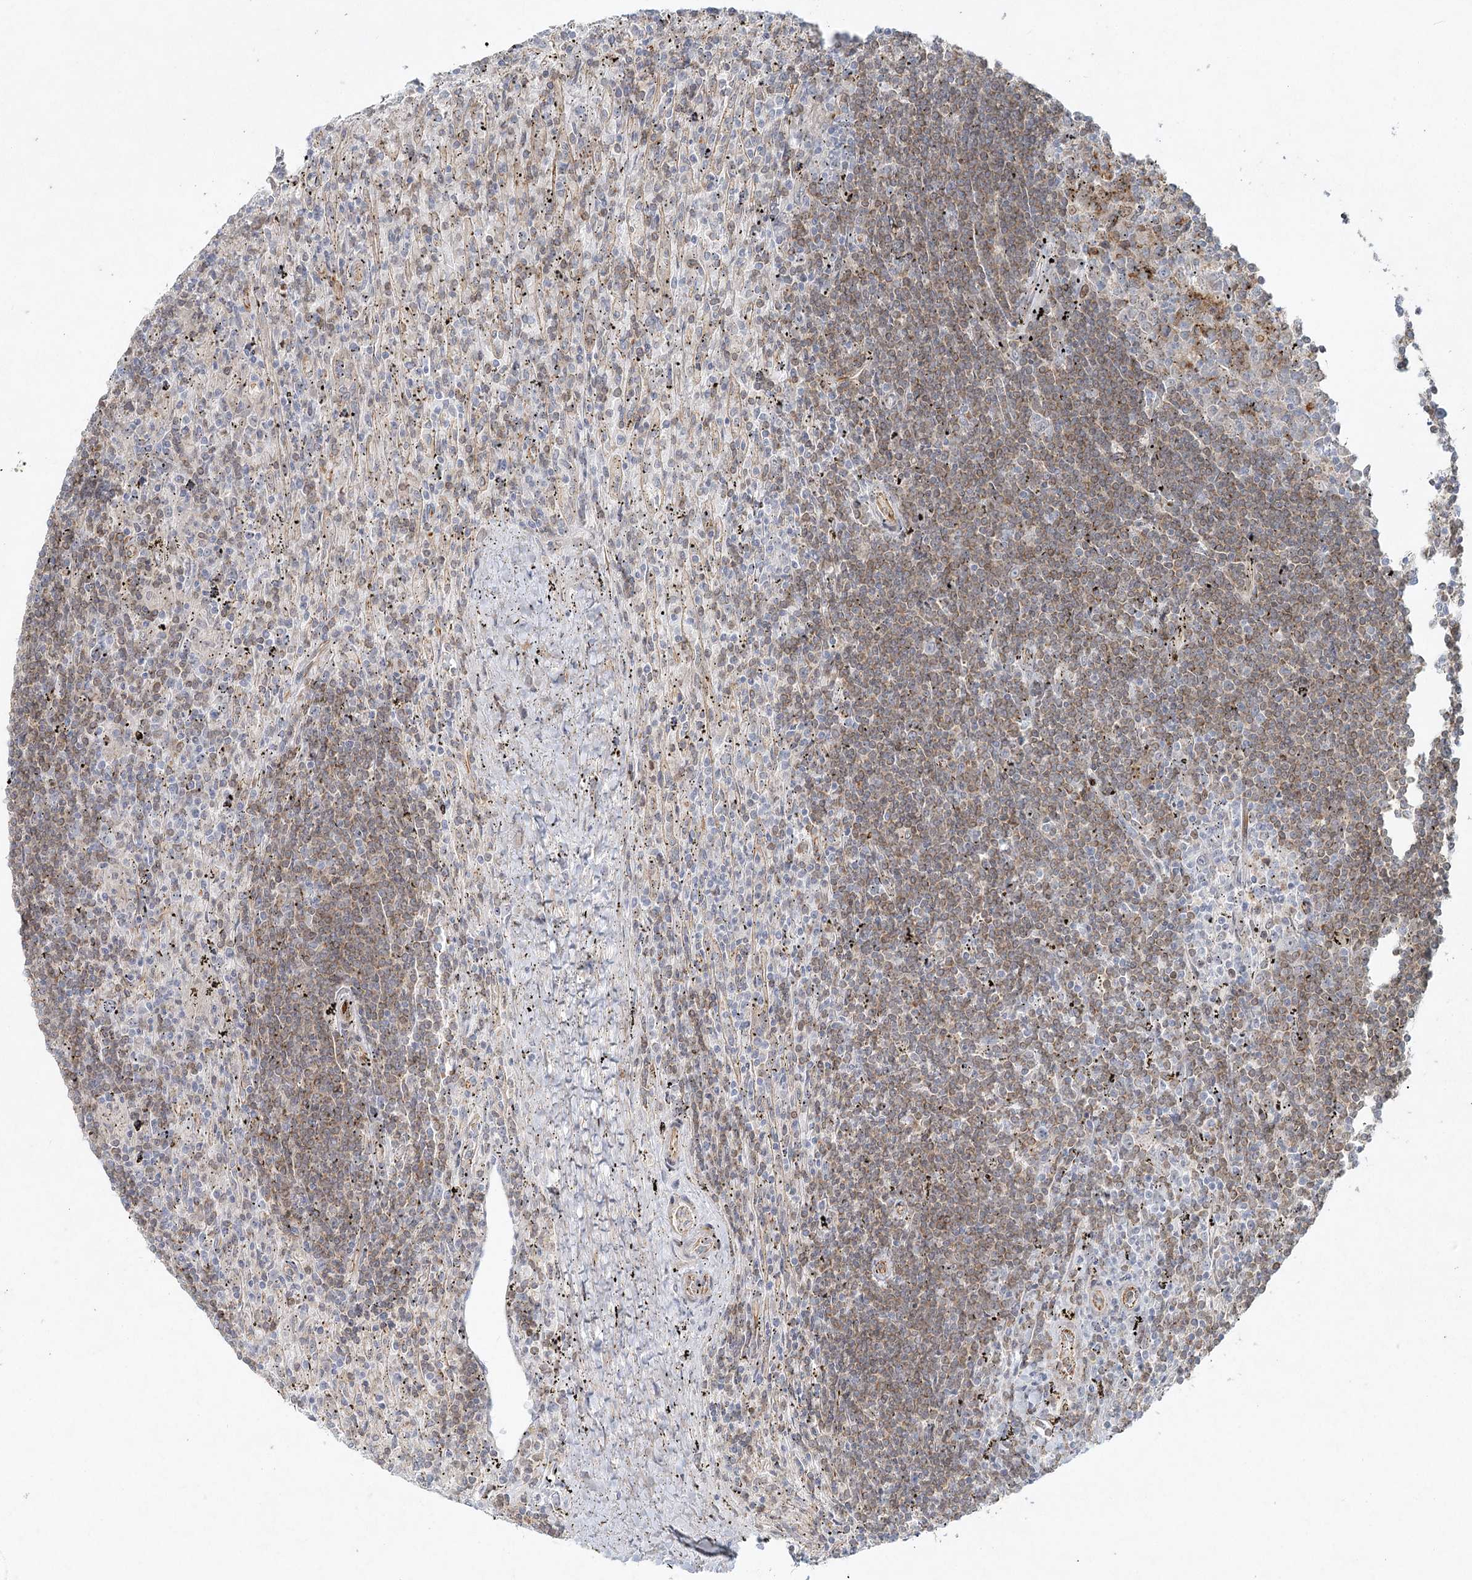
{"staining": {"intensity": "weak", "quantity": ">75%", "location": "cytoplasmic/membranous"}, "tissue": "lymphoma", "cell_type": "Tumor cells", "image_type": "cancer", "snomed": [{"axis": "morphology", "description": "Malignant lymphoma, non-Hodgkin's type, Low grade"}, {"axis": "topography", "description": "Spleen"}], "caption": "Malignant lymphoma, non-Hodgkin's type (low-grade) stained with immunohistochemistry (IHC) shows weak cytoplasmic/membranous staining in approximately >75% of tumor cells. The staining was performed using DAB, with brown indicating positive protein expression. Nuclei are stained blue with hematoxylin.", "gene": "LRP2BP", "patient": {"sex": "male", "age": 76}}